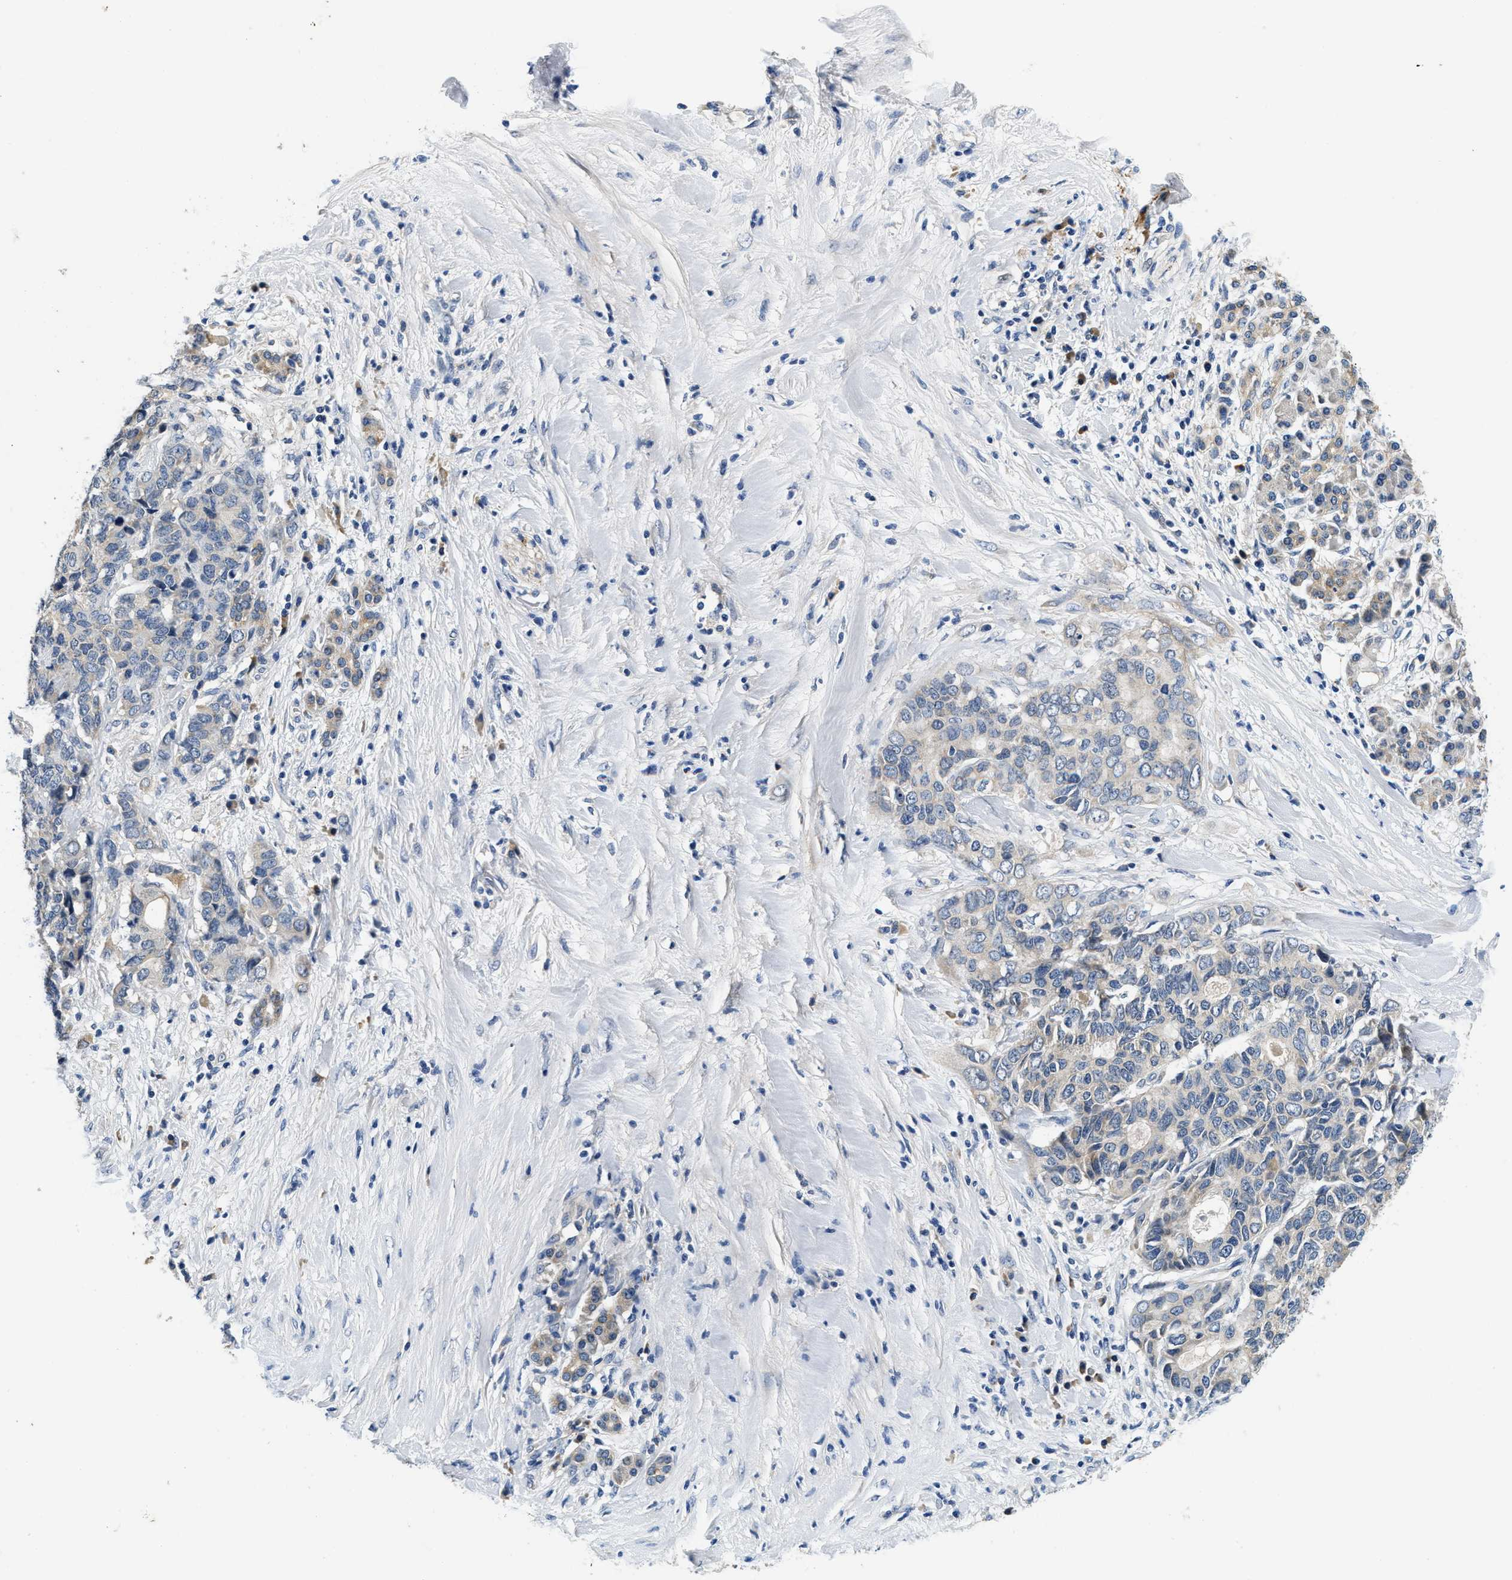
{"staining": {"intensity": "weak", "quantity": "<25%", "location": "cytoplasmic/membranous"}, "tissue": "pancreatic cancer", "cell_type": "Tumor cells", "image_type": "cancer", "snomed": [{"axis": "morphology", "description": "Adenocarcinoma, NOS"}, {"axis": "topography", "description": "Pancreas"}], "caption": "Tumor cells show no significant protein staining in pancreatic cancer. (DAB immunohistochemistry with hematoxylin counter stain).", "gene": "ALDH3A2", "patient": {"sex": "female", "age": 56}}